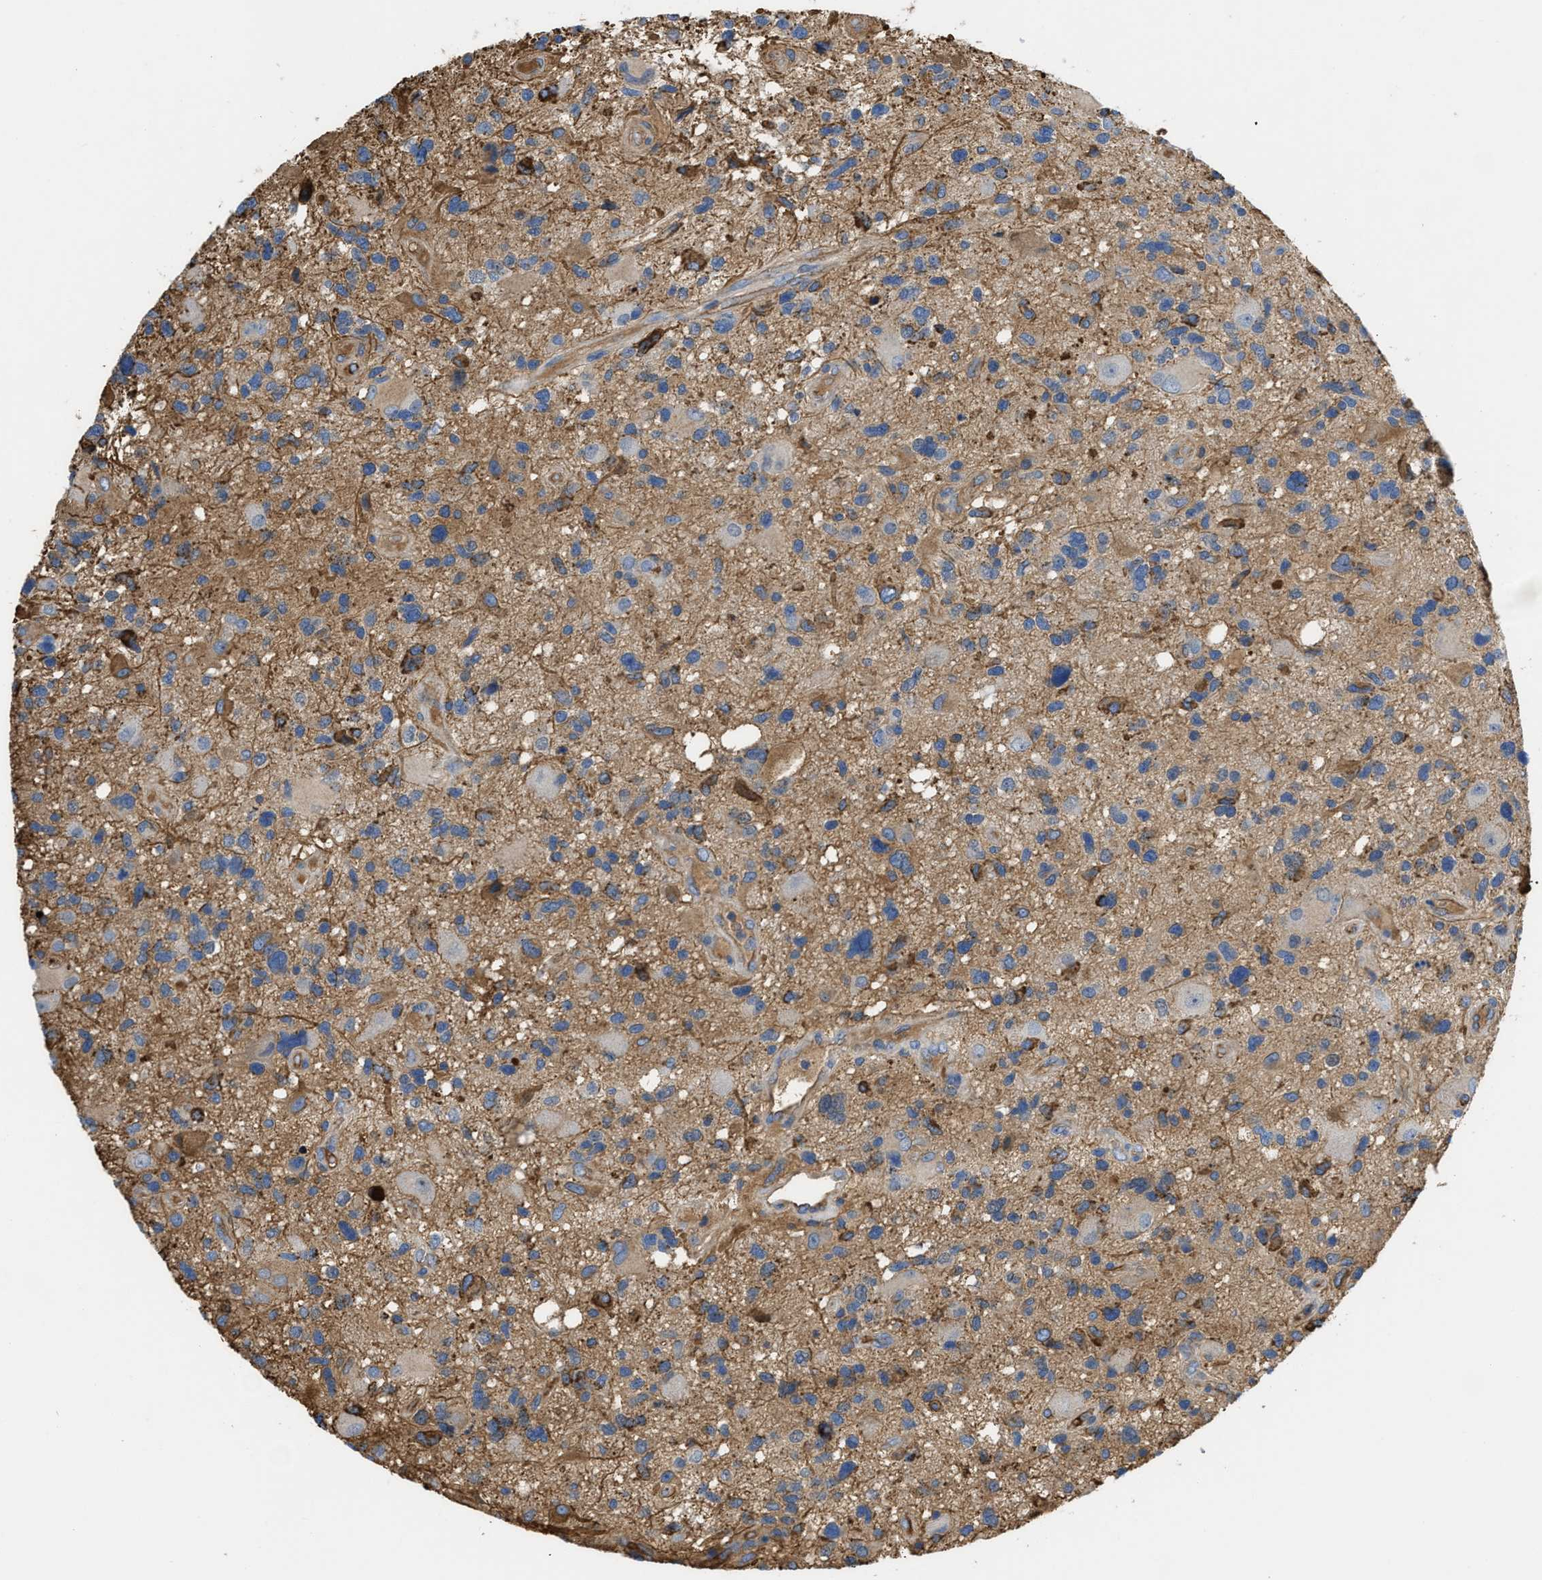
{"staining": {"intensity": "weak", "quantity": "25%-75%", "location": "cytoplasmic/membranous"}, "tissue": "glioma", "cell_type": "Tumor cells", "image_type": "cancer", "snomed": [{"axis": "morphology", "description": "Glioma, malignant, High grade"}, {"axis": "topography", "description": "Brain"}], "caption": "IHC image of glioma stained for a protein (brown), which reveals low levels of weak cytoplasmic/membranous expression in about 25%-75% of tumor cells.", "gene": "HSPG2", "patient": {"sex": "male", "age": 33}}